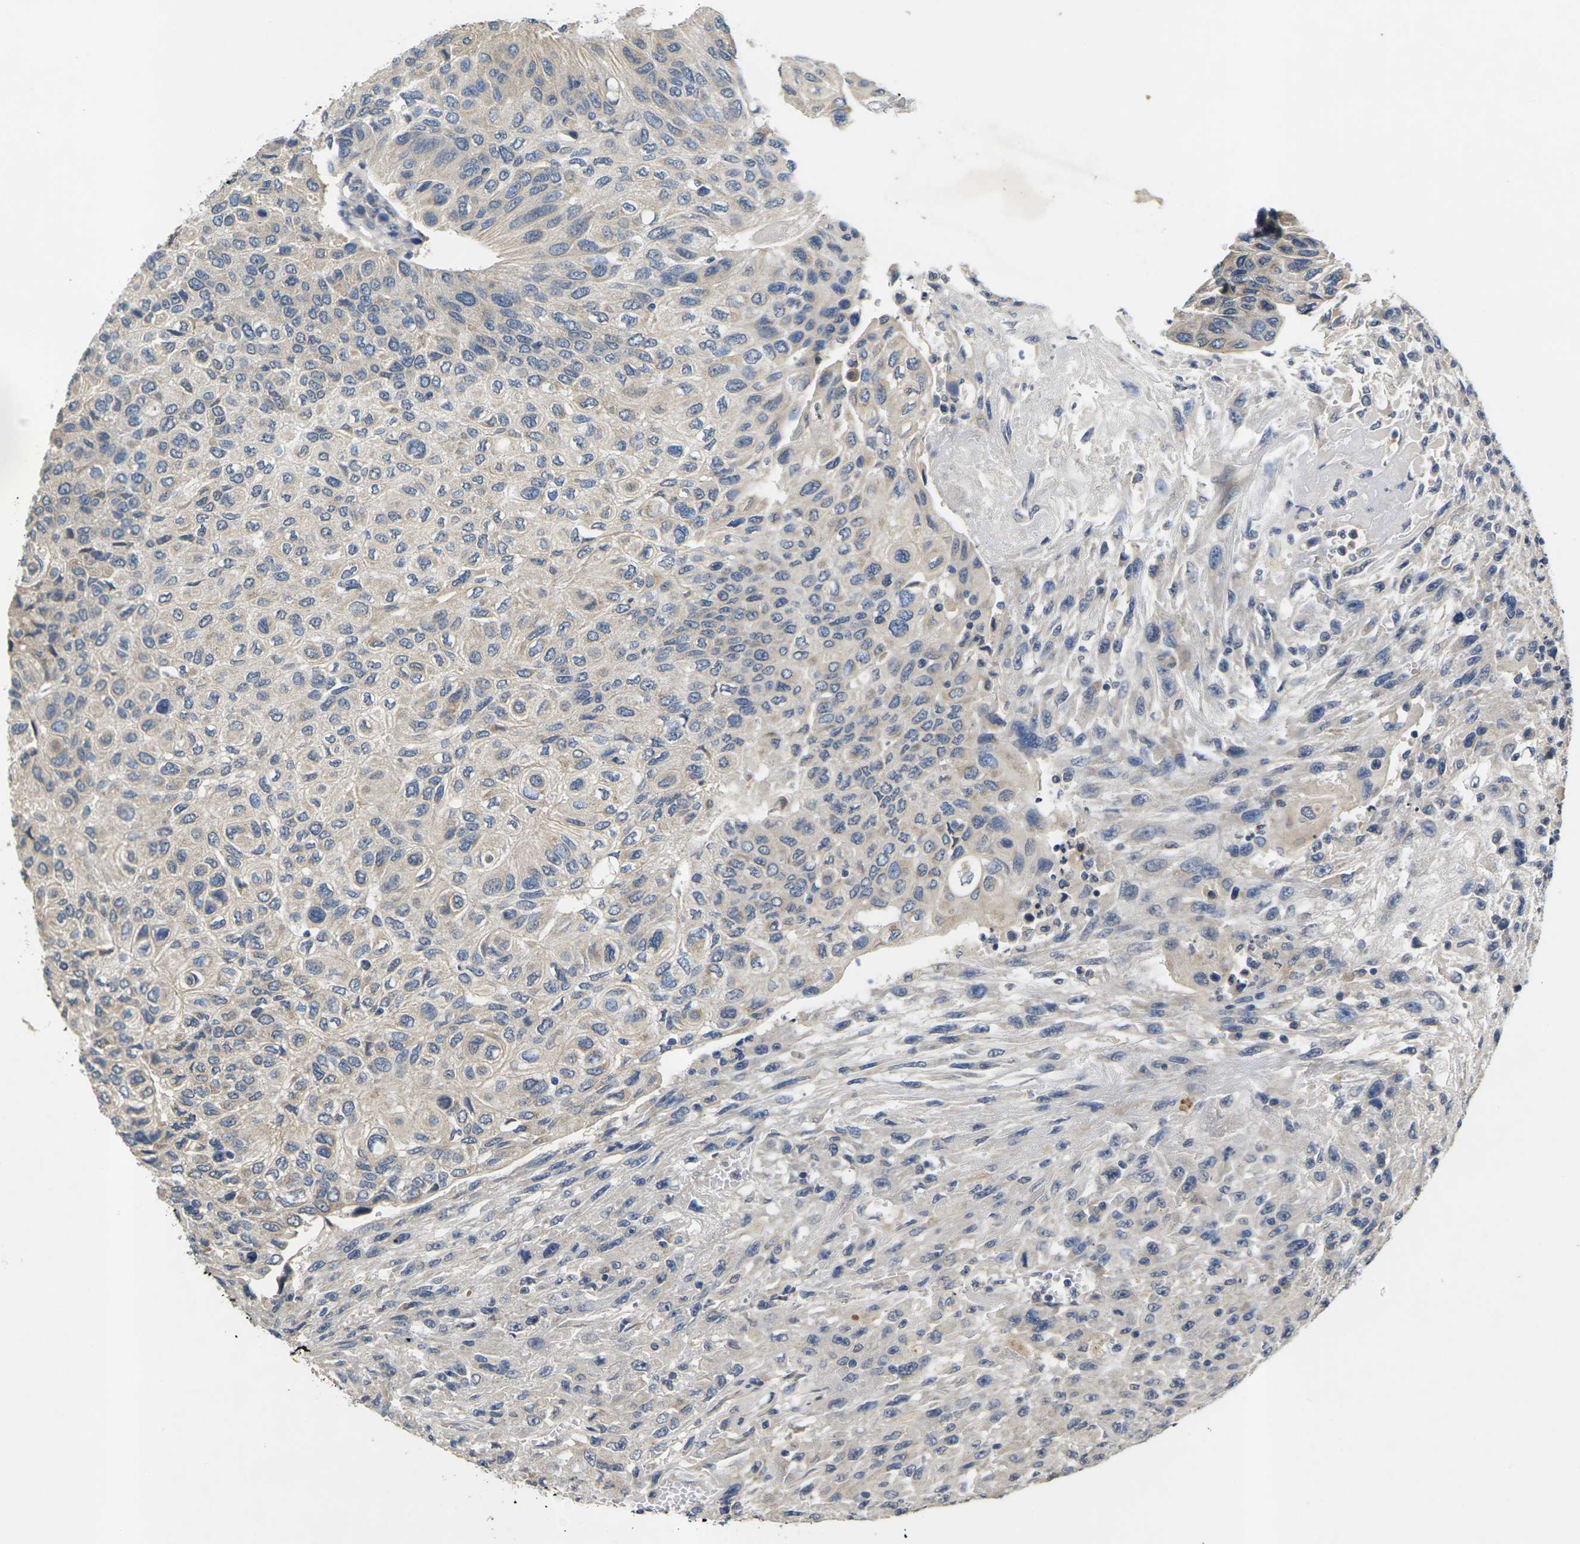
{"staining": {"intensity": "negative", "quantity": "none", "location": "none"}, "tissue": "urothelial cancer", "cell_type": "Tumor cells", "image_type": "cancer", "snomed": [{"axis": "morphology", "description": "Urothelial carcinoma, High grade"}, {"axis": "topography", "description": "Urinary bladder"}], "caption": "Immunohistochemistry (IHC) micrograph of neoplastic tissue: human urothelial cancer stained with DAB (3,3'-diaminobenzidine) demonstrates no significant protein positivity in tumor cells.", "gene": "SLC2A2", "patient": {"sex": "male", "age": 66}}